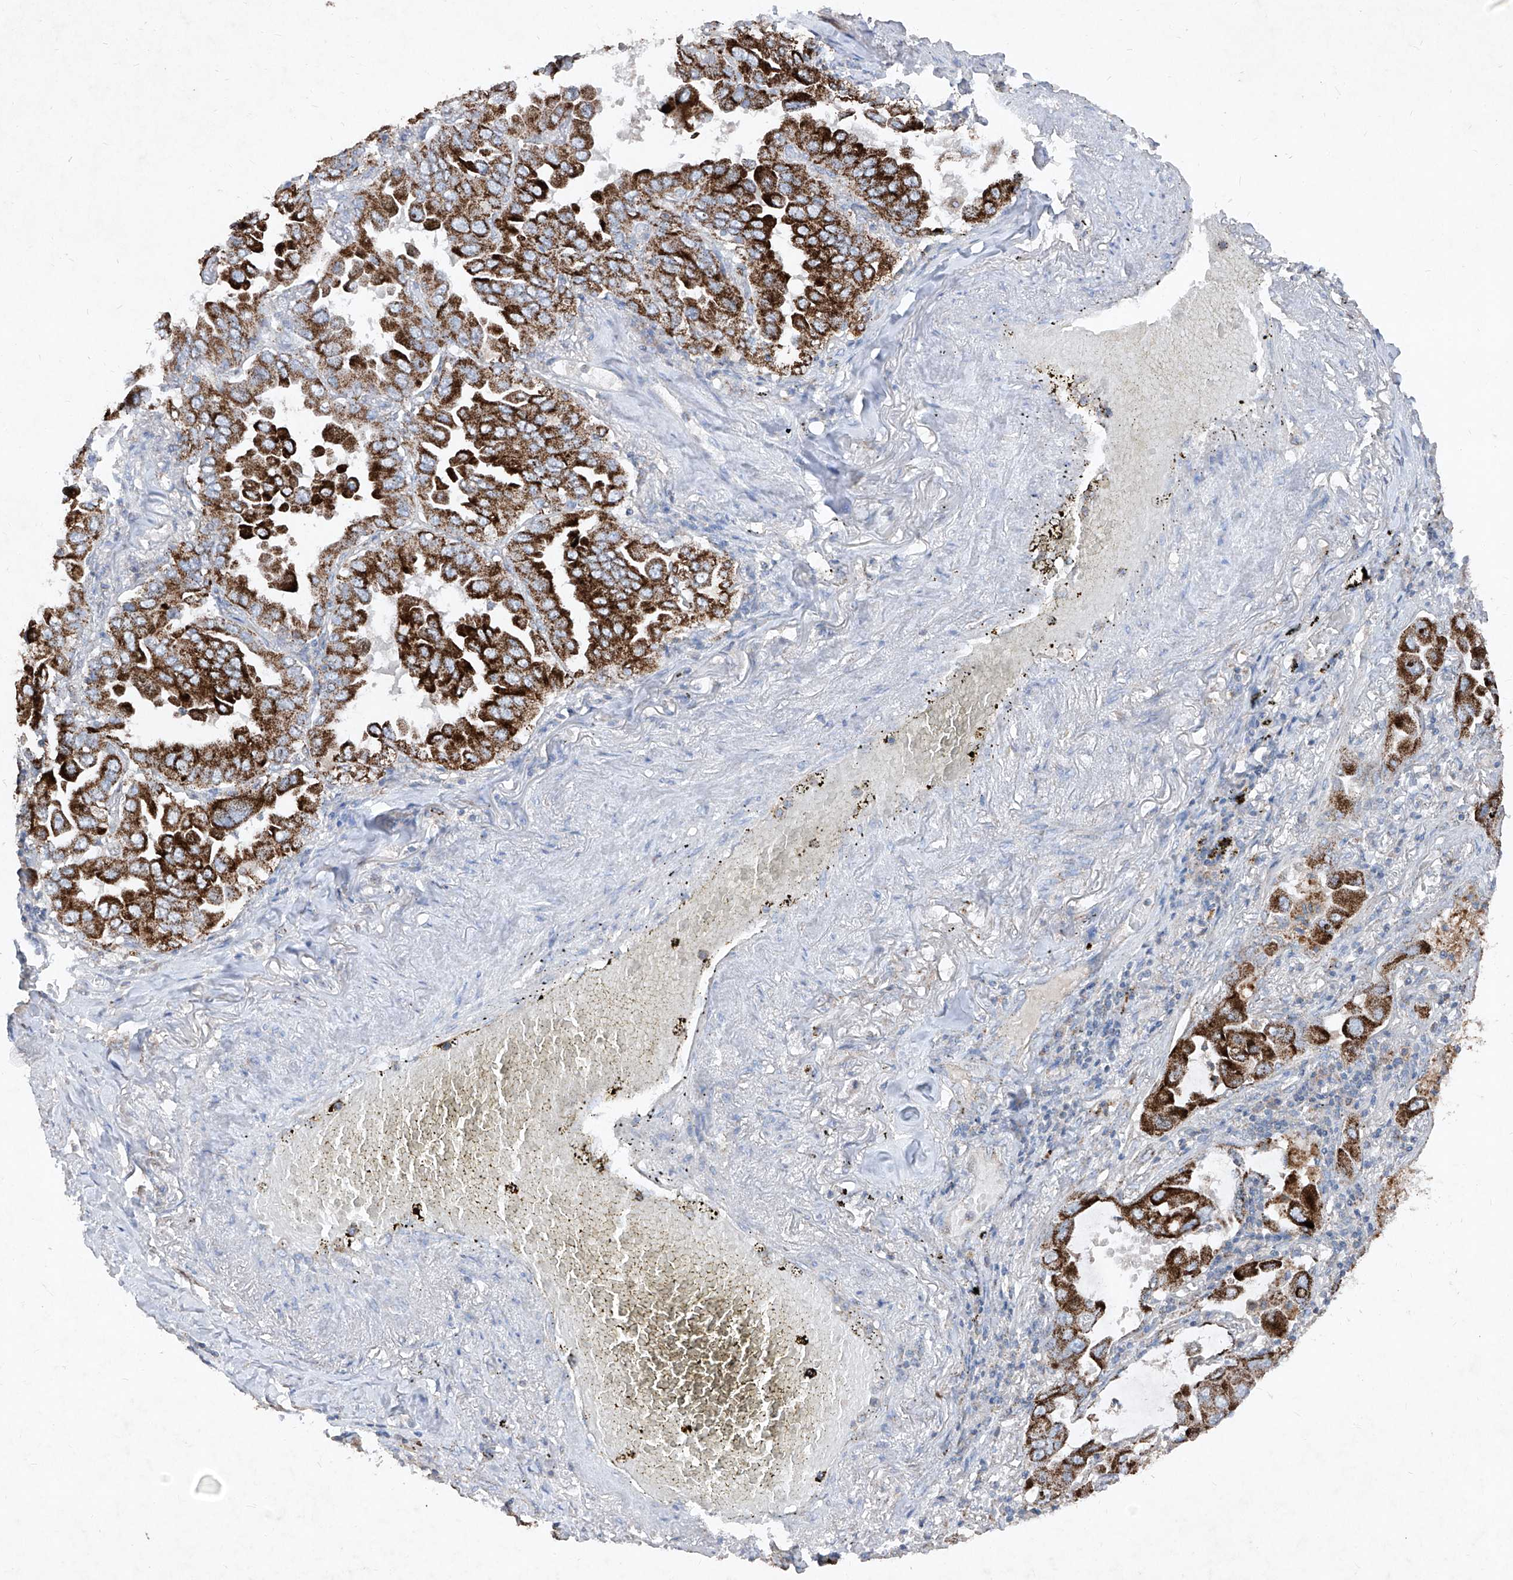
{"staining": {"intensity": "strong", "quantity": ">75%", "location": "cytoplasmic/membranous"}, "tissue": "lung cancer", "cell_type": "Tumor cells", "image_type": "cancer", "snomed": [{"axis": "morphology", "description": "Adenocarcinoma, NOS"}, {"axis": "topography", "description": "Lung"}], "caption": "Approximately >75% of tumor cells in human adenocarcinoma (lung) reveal strong cytoplasmic/membranous protein positivity as visualized by brown immunohistochemical staining.", "gene": "ABCD3", "patient": {"sex": "male", "age": 64}}